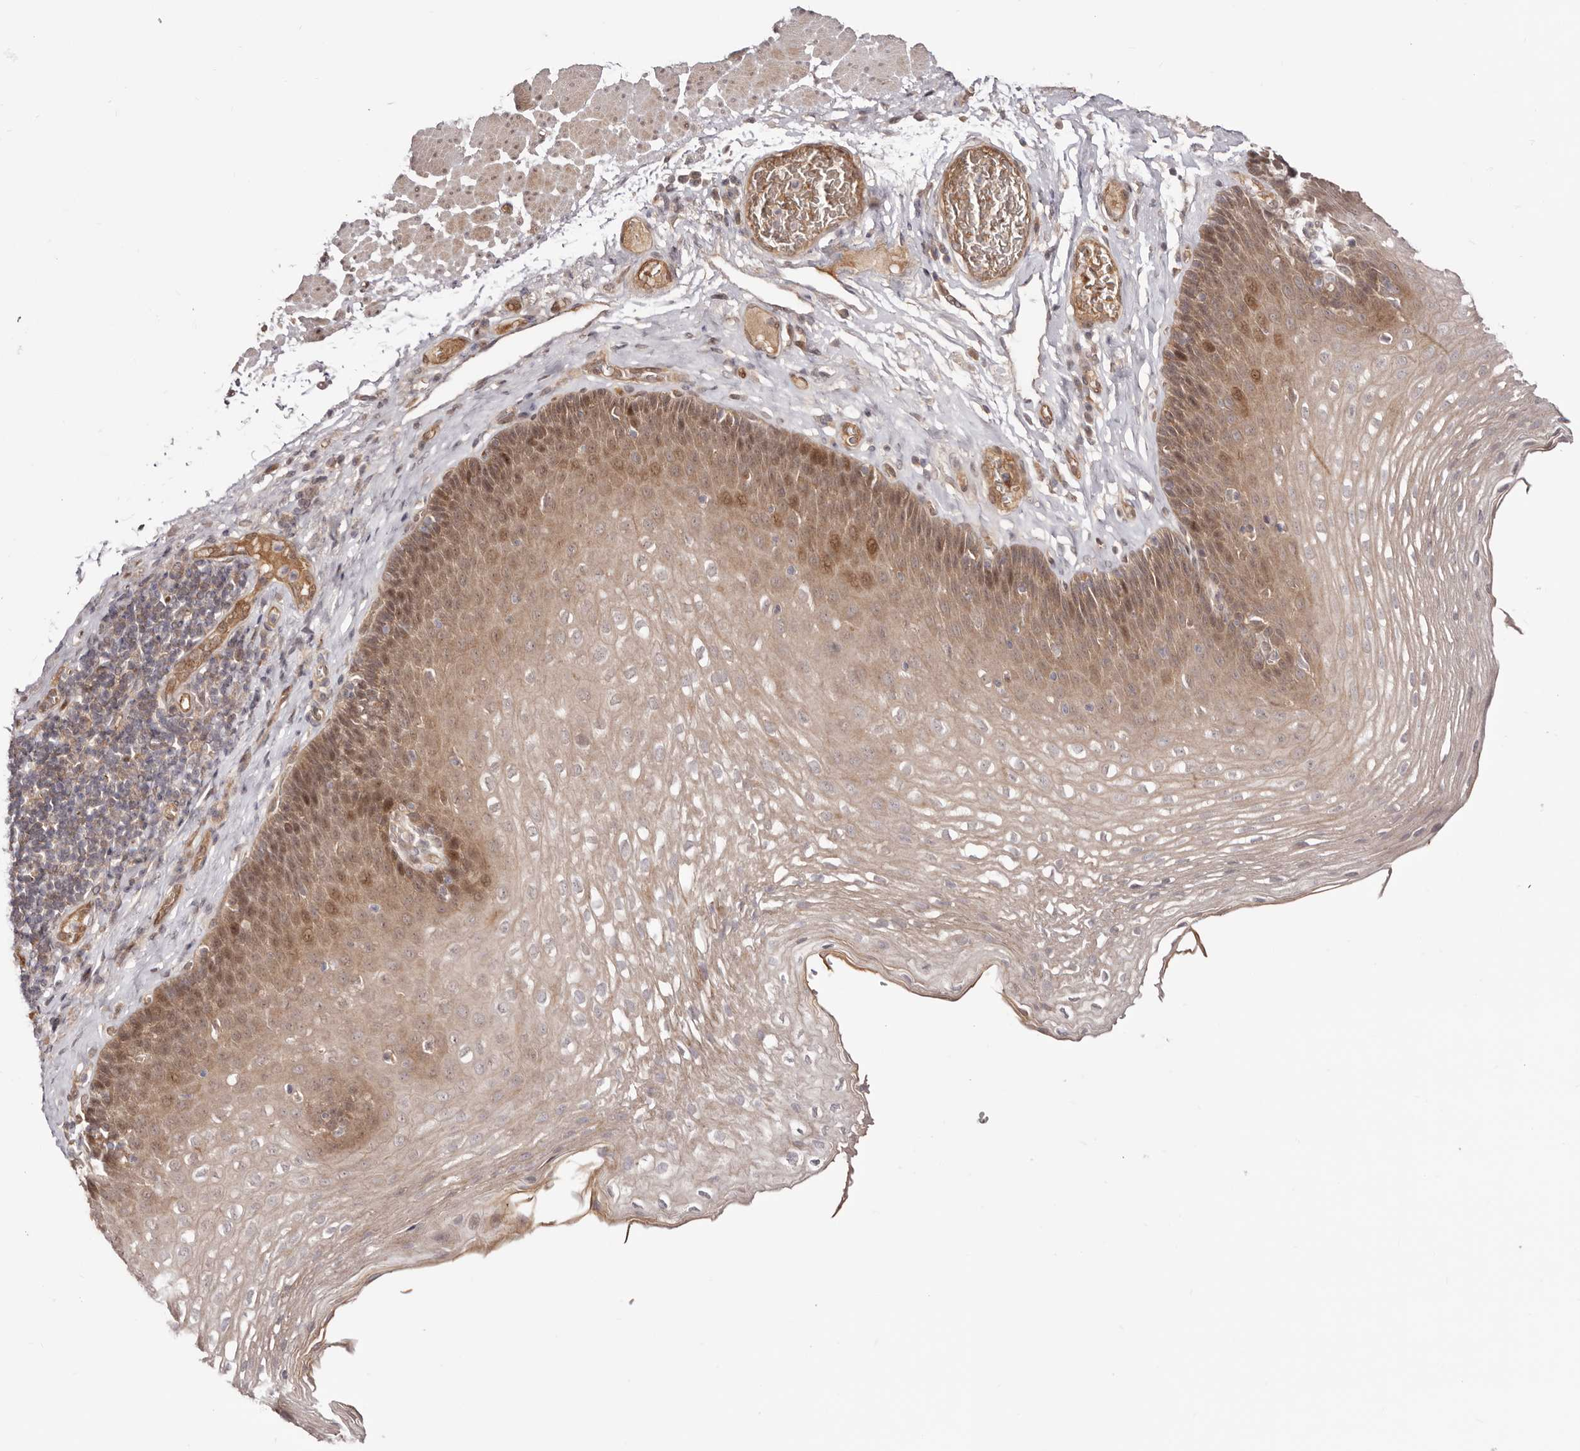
{"staining": {"intensity": "moderate", "quantity": ">75%", "location": "cytoplasmic/membranous,nuclear"}, "tissue": "esophagus", "cell_type": "Squamous epithelial cells", "image_type": "normal", "snomed": [{"axis": "morphology", "description": "Normal tissue, NOS"}, {"axis": "topography", "description": "Esophagus"}], "caption": "Normal esophagus demonstrates moderate cytoplasmic/membranous,nuclear expression in about >75% of squamous epithelial cells.", "gene": "EGR3", "patient": {"sex": "female", "age": 66}}